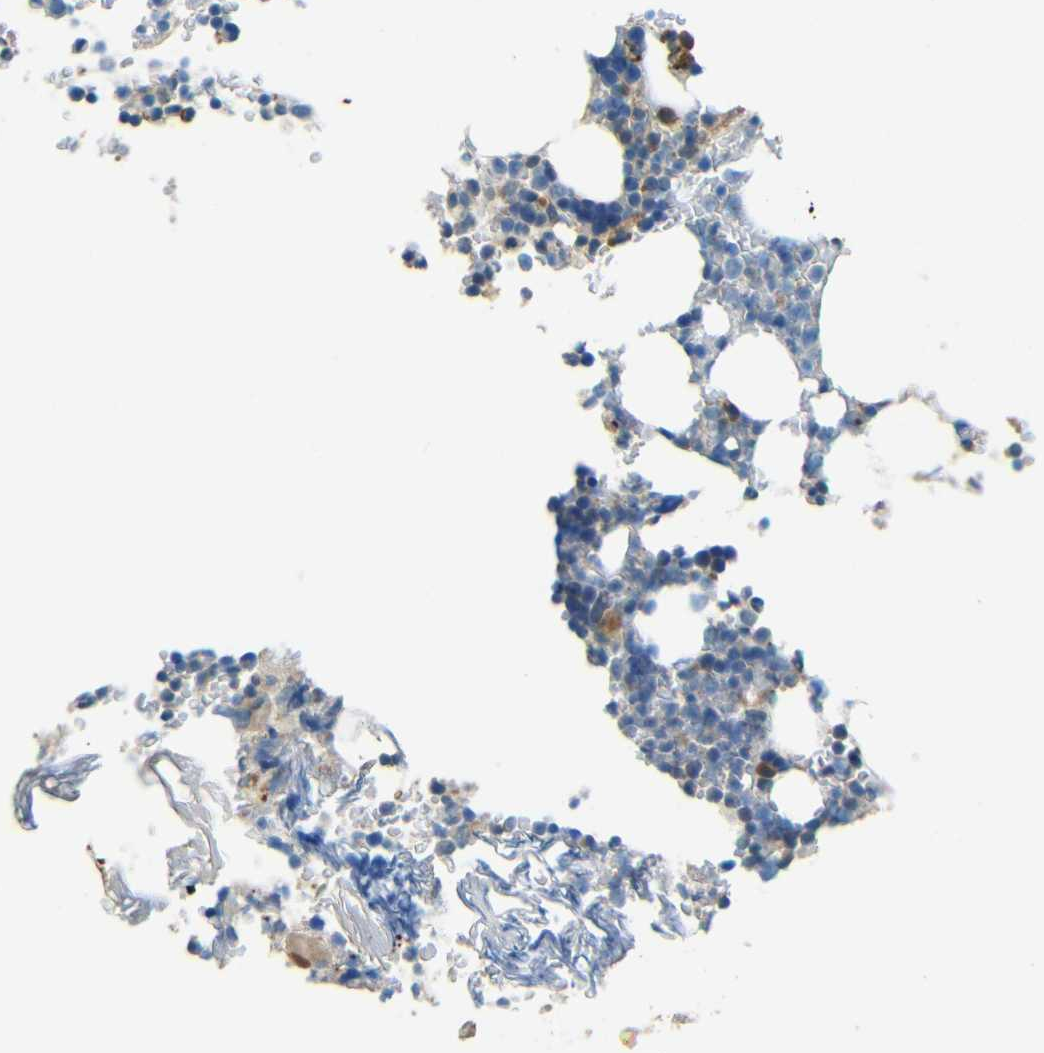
{"staining": {"intensity": "moderate", "quantity": "<25%", "location": "cytoplasmic/membranous"}, "tissue": "bone marrow", "cell_type": "Hematopoietic cells", "image_type": "normal", "snomed": [{"axis": "morphology", "description": "Normal tissue, NOS"}, {"axis": "topography", "description": "Bone marrow"}], "caption": "Immunohistochemical staining of unremarkable bone marrow demonstrates moderate cytoplasmic/membranous protein expression in approximately <25% of hematopoietic cells.", "gene": "FNDC3A", "patient": {"sex": "female", "age": 66}}